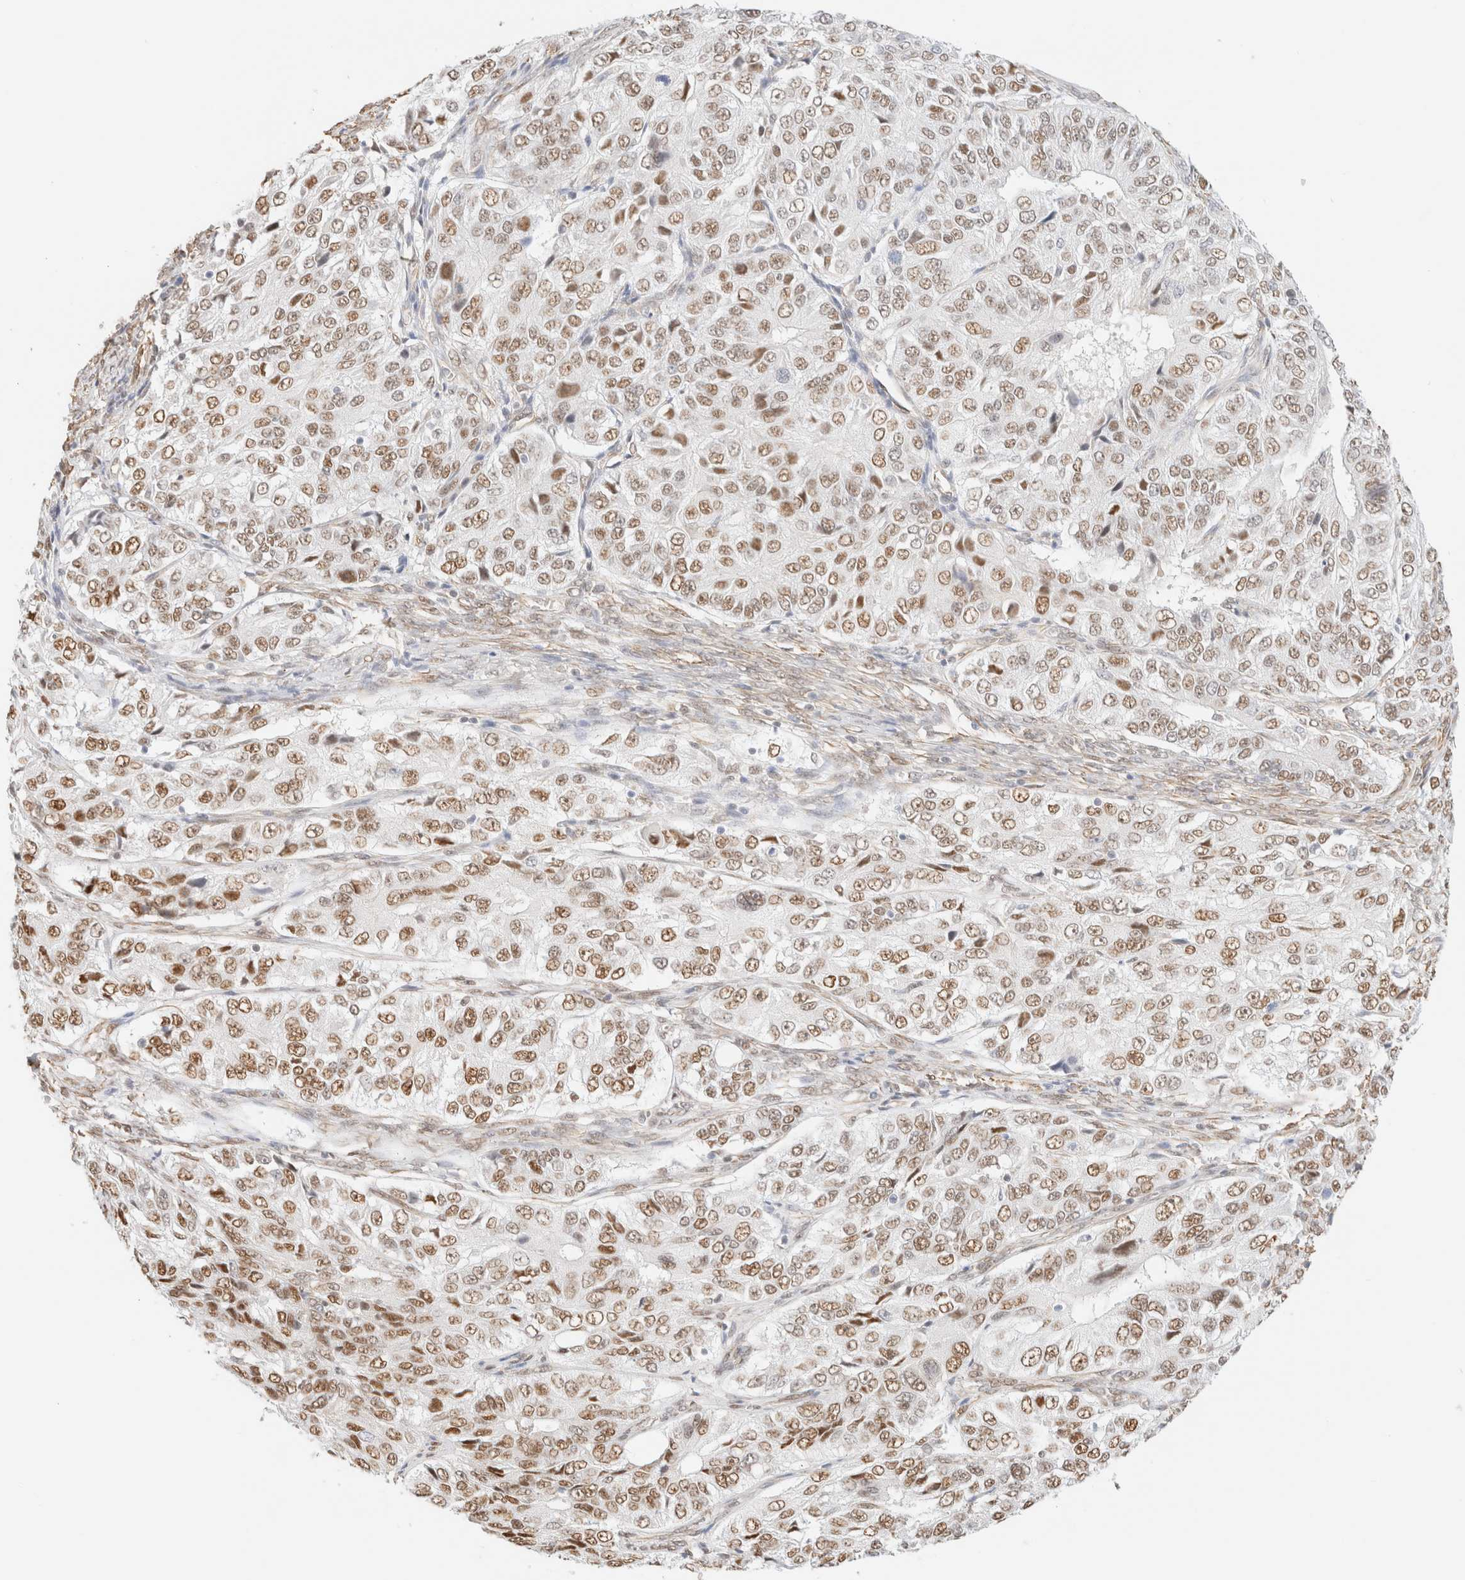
{"staining": {"intensity": "moderate", "quantity": ">75%", "location": "nuclear"}, "tissue": "ovarian cancer", "cell_type": "Tumor cells", "image_type": "cancer", "snomed": [{"axis": "morphology", "description": "Carcinoma, endometroid"}, {"axis": "topography", "description": "Ovary"}], "caption": "Ovarian cancer tissue exhibits moderate nuclear positivity in approximately >75% of tumor cells (Brightfield microscopy of DAB IHC at high magnification).", "gene": "ARID5A", "patient": {"sex": "female", "age": 51}}